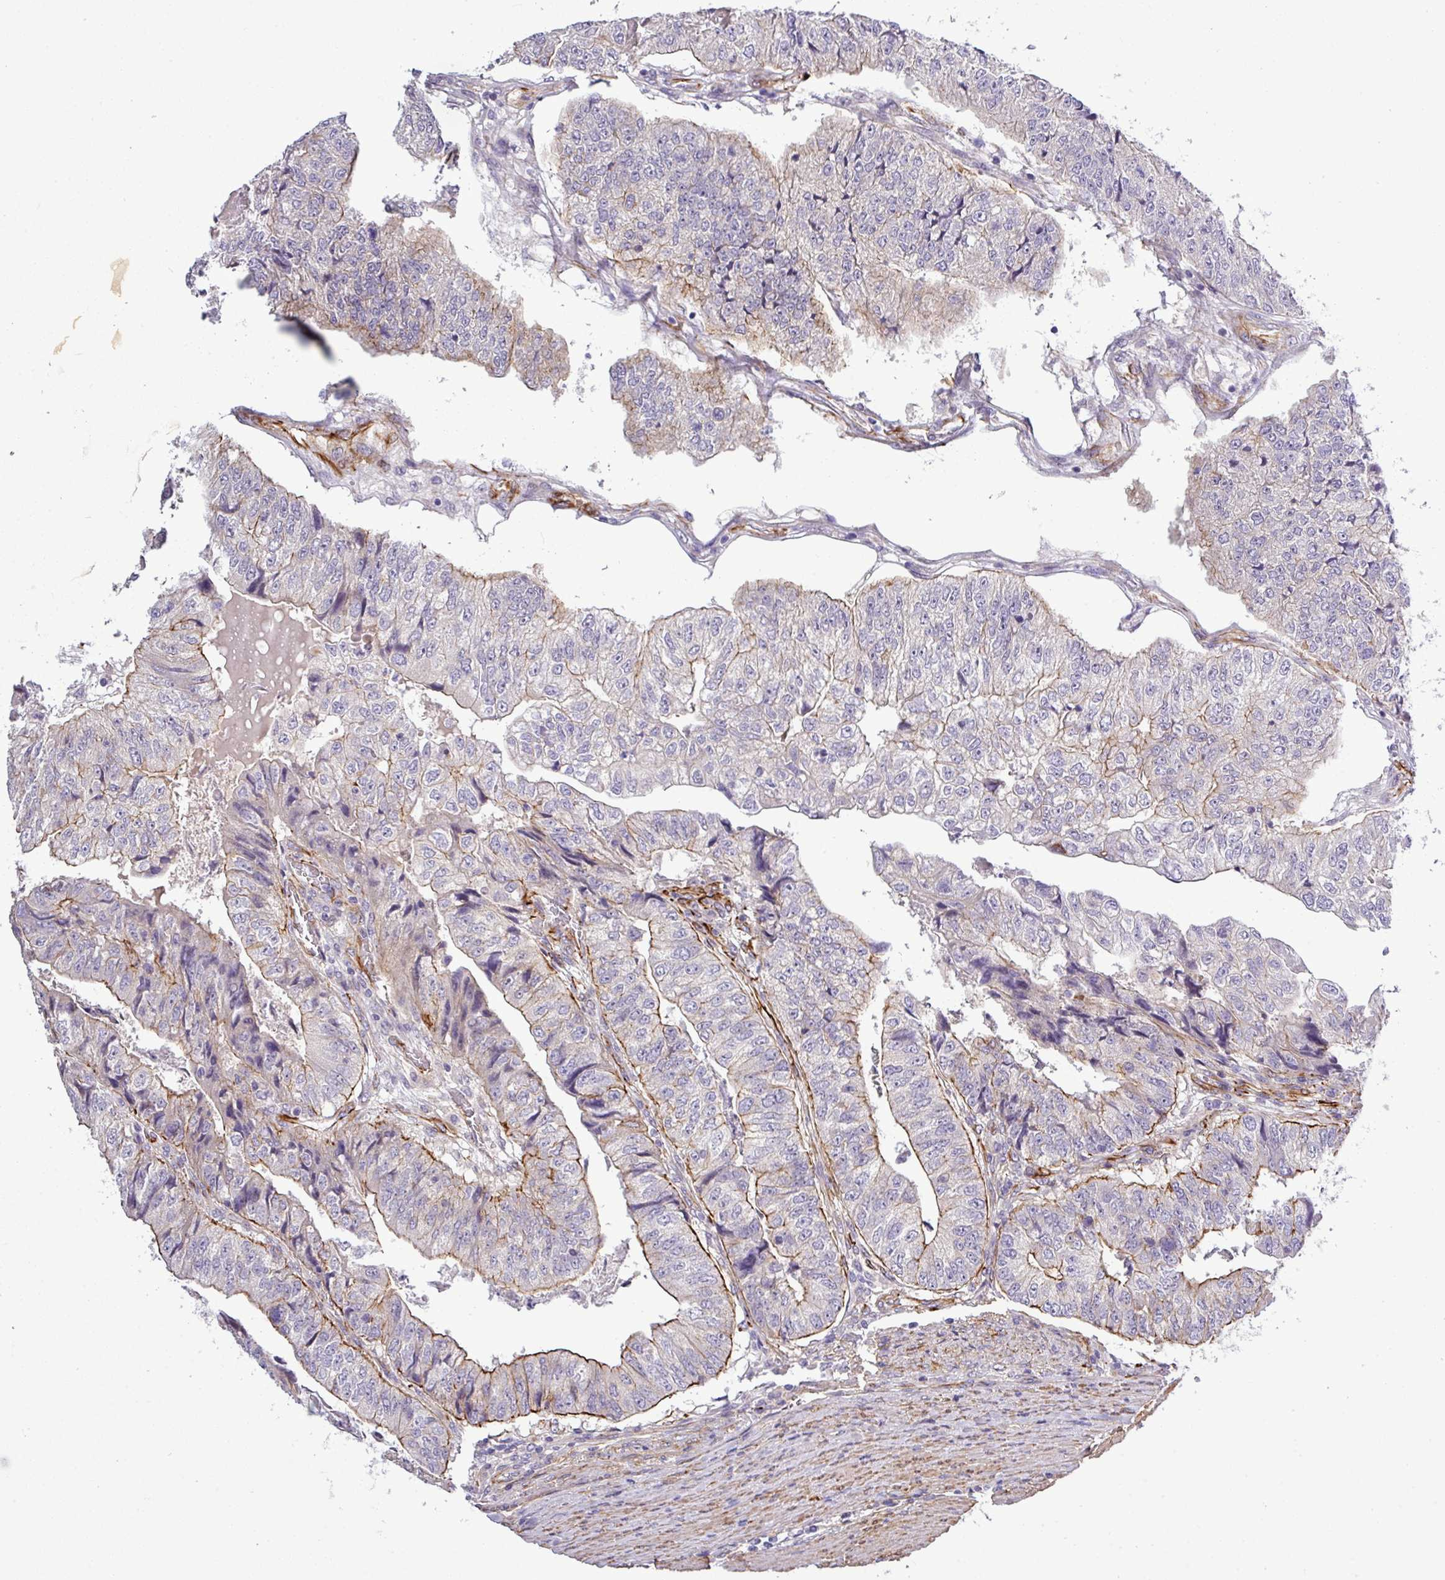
{"staining": {"intensity": "moderate", "quantity": "<25%", "location": "cytoplasmic/membranous"}, "tissue": "colorectal cancer", "cell_type": "Tumor cells", "image_type": "cancer", "snomed": [{"axis": "morphology", "description": "Adenocarcinoma, NOS"}, {"axis": "topography", "description": "Colon"}], "caption": "Tumor cells exhibit low levels of moderate cytoplasmic/membranous staining in approximately <25% of cells in human colorectal cancer (adenocarcinoma).", "gene": "PARD6A", "patient": {"sex": "female", "age": 67}}